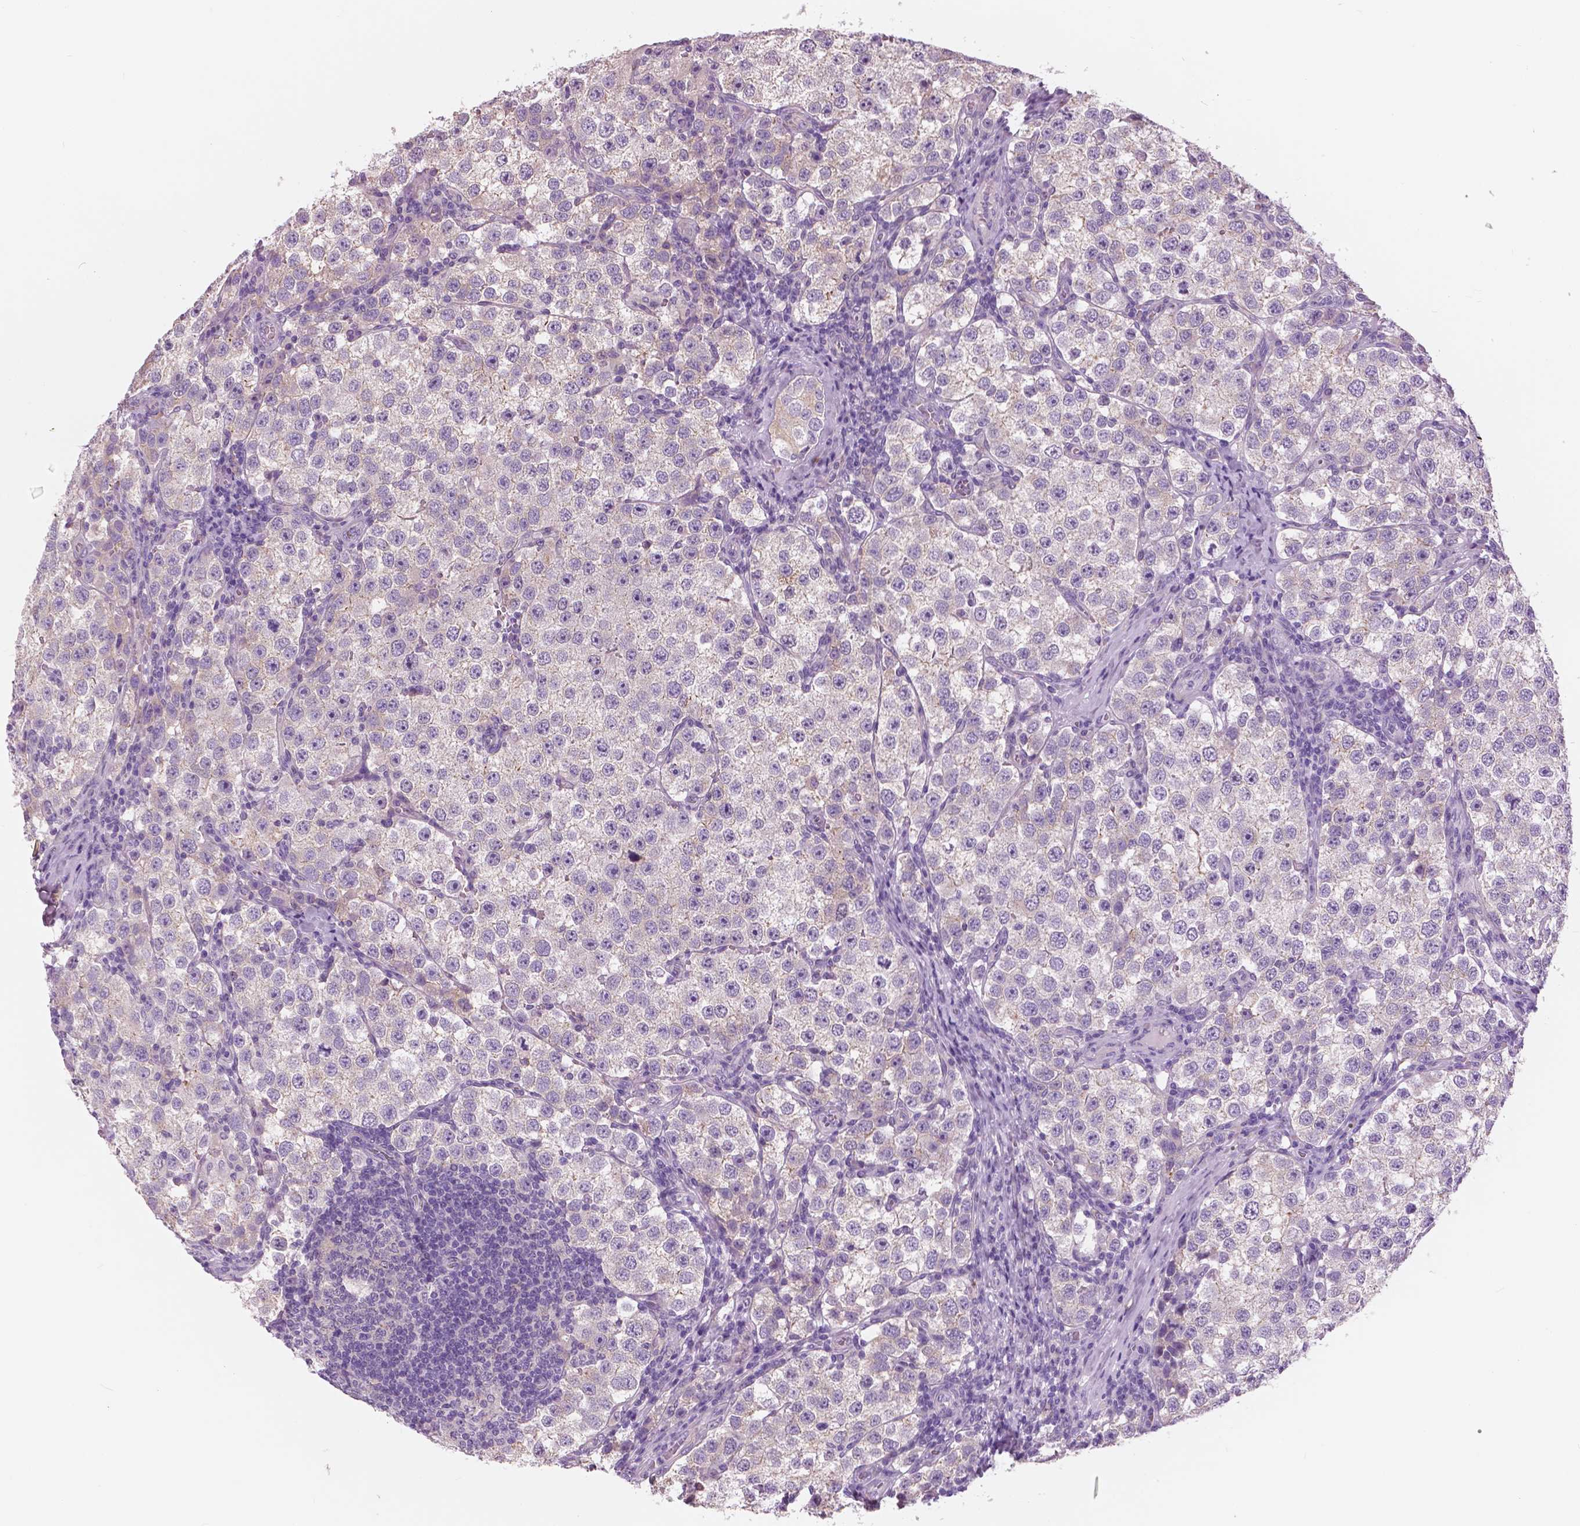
{"staining": {"intensity": "negative", "quantity": "none", "location": "none"}, "tissue": "testis cancer", "cell_type": "Tumor cells", "image_type": "cancer", "snomed": [{"axis": "morphology", "description": "Seminoma, NOS"}, {"axis": "topography", "description": "Testis"}], "caption": "A micrograph of testis seminoma stained for a protein exhibits no brown staining in tumor cells.", "gene": "SERPINI1", "patient": {"sex": "male", "age": 37}}